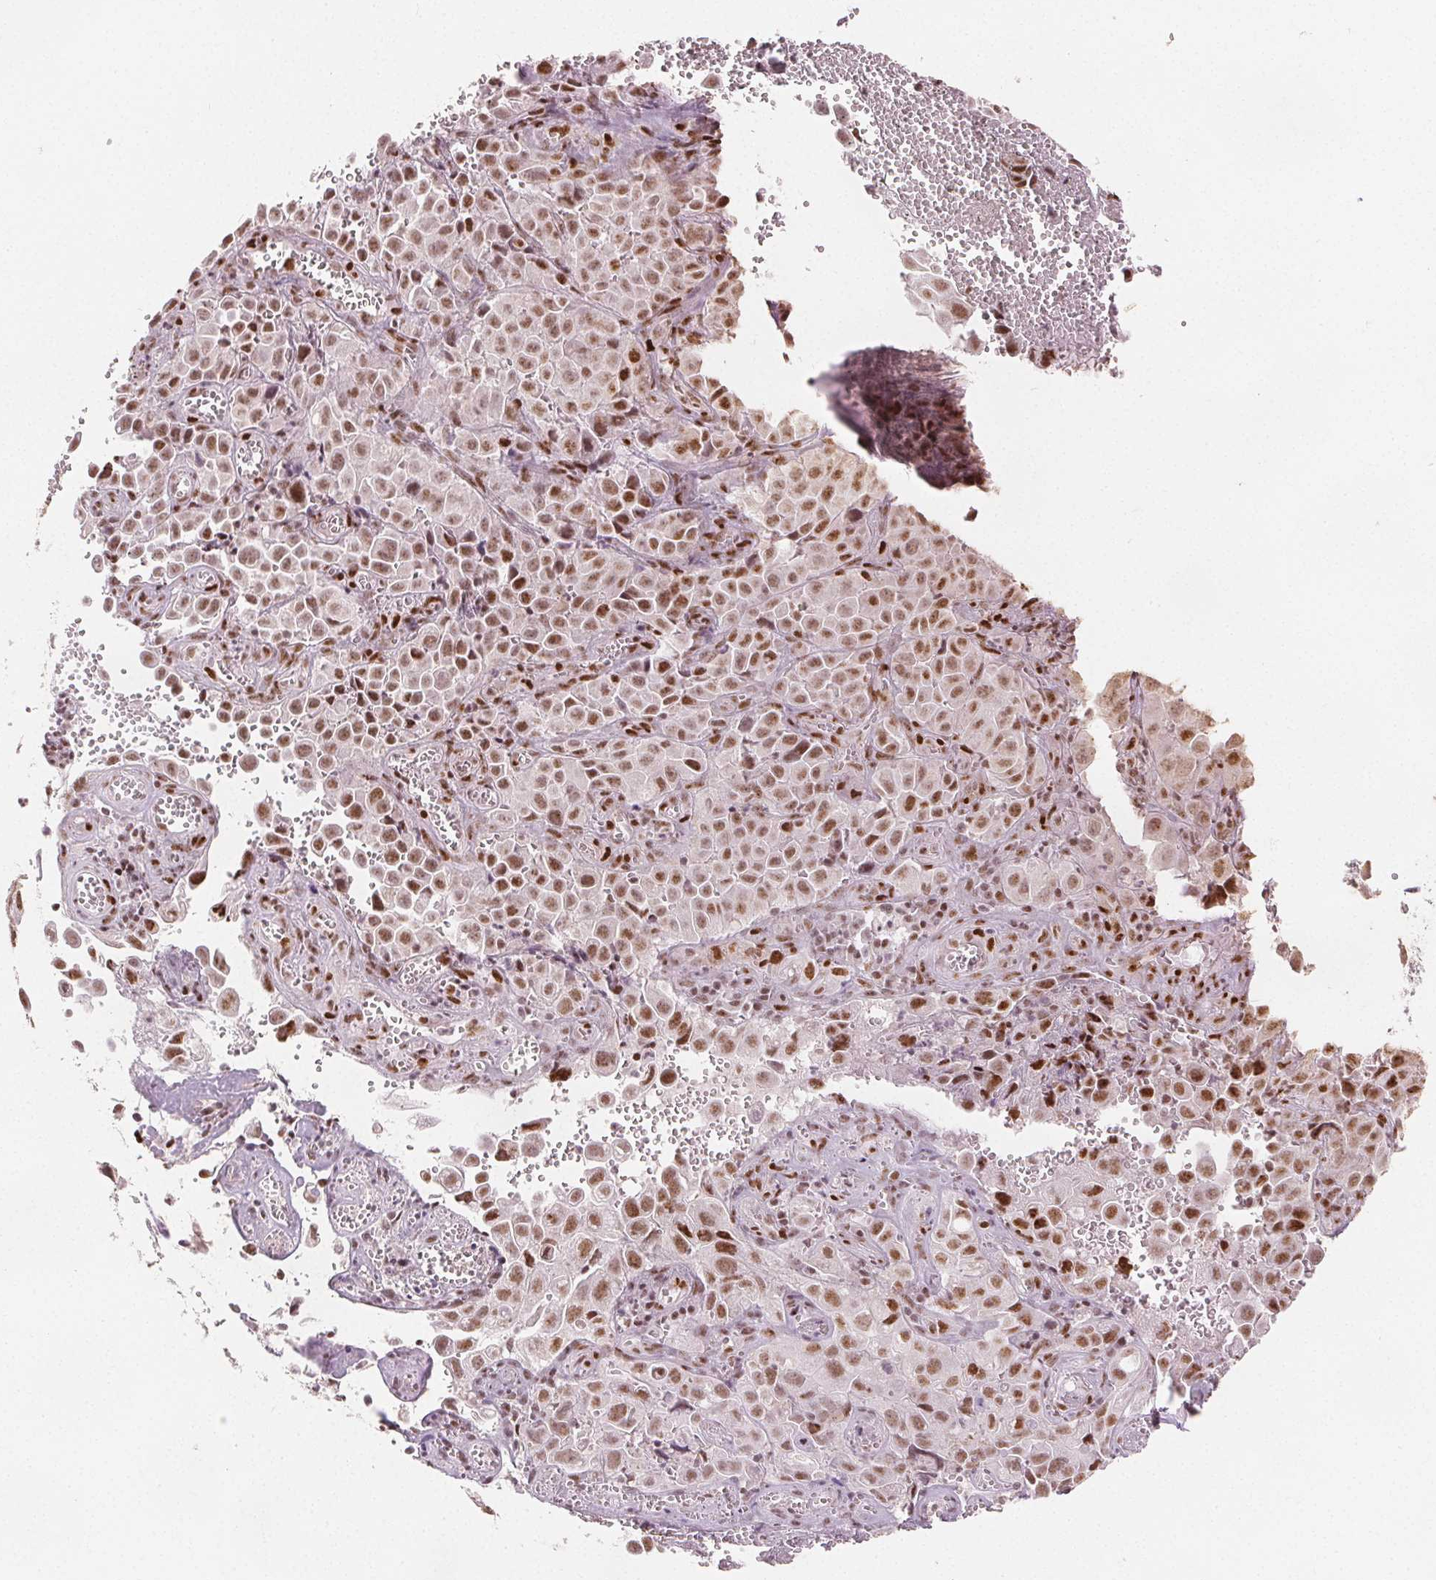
{"staining": {"intensity": "moderate", "quantity": ">75%", "location": "nuclear"}, "tissue": "cervical cancer", "cell_type": "Tumor cells", "image_type": "cancer", "snomed": [{"axis": "morphology", "description": "Squamous cell carcinoma, NOS"}, {"axis": "topography", "description": "Cervix"}], "caption": "Human squamous cell carcinoma (cervical) stained with a brown dye demonstrates moderate nuclear positive positivity in approximately >75% of tumor cells.", "gene": "ZNF703", "patient": {"sex": "female", "age": 55}}